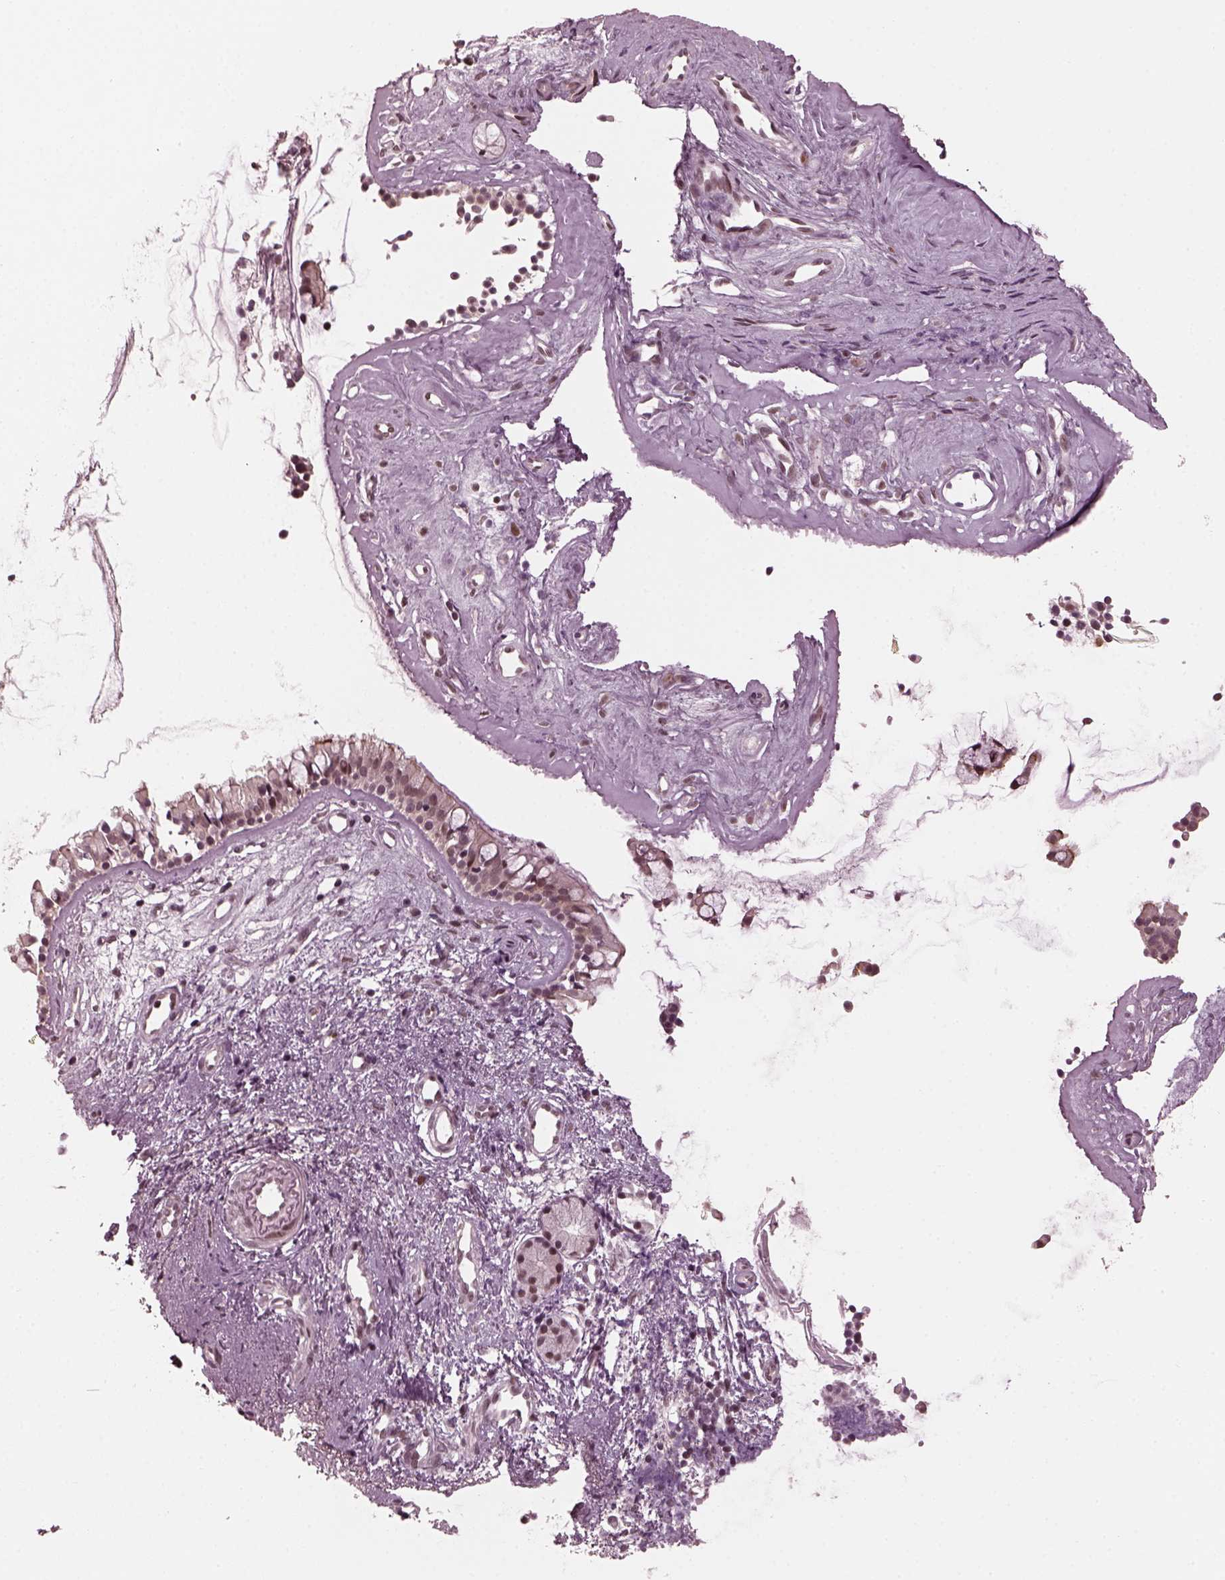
{"staining": {"intensity": "negative", "quantity": "none", "location": "none"}, "tissue": "nasopharynx", "cell_type": "Respiratory epithelial cells", "image_type": "normal", "snomed": [{"axis": "morphology", "description": "Normal tissue, NOS"}, {"axis": "topography", "description": "Nasopharynx"}], "caption": "A high-resolution micrograph shows IHC staining of benign nasopharynx, which demonstrates no significant staining in respiratory epithelial cells.", "gene": "TRIB3", "patient": {"sex": "female", "age": 52}}